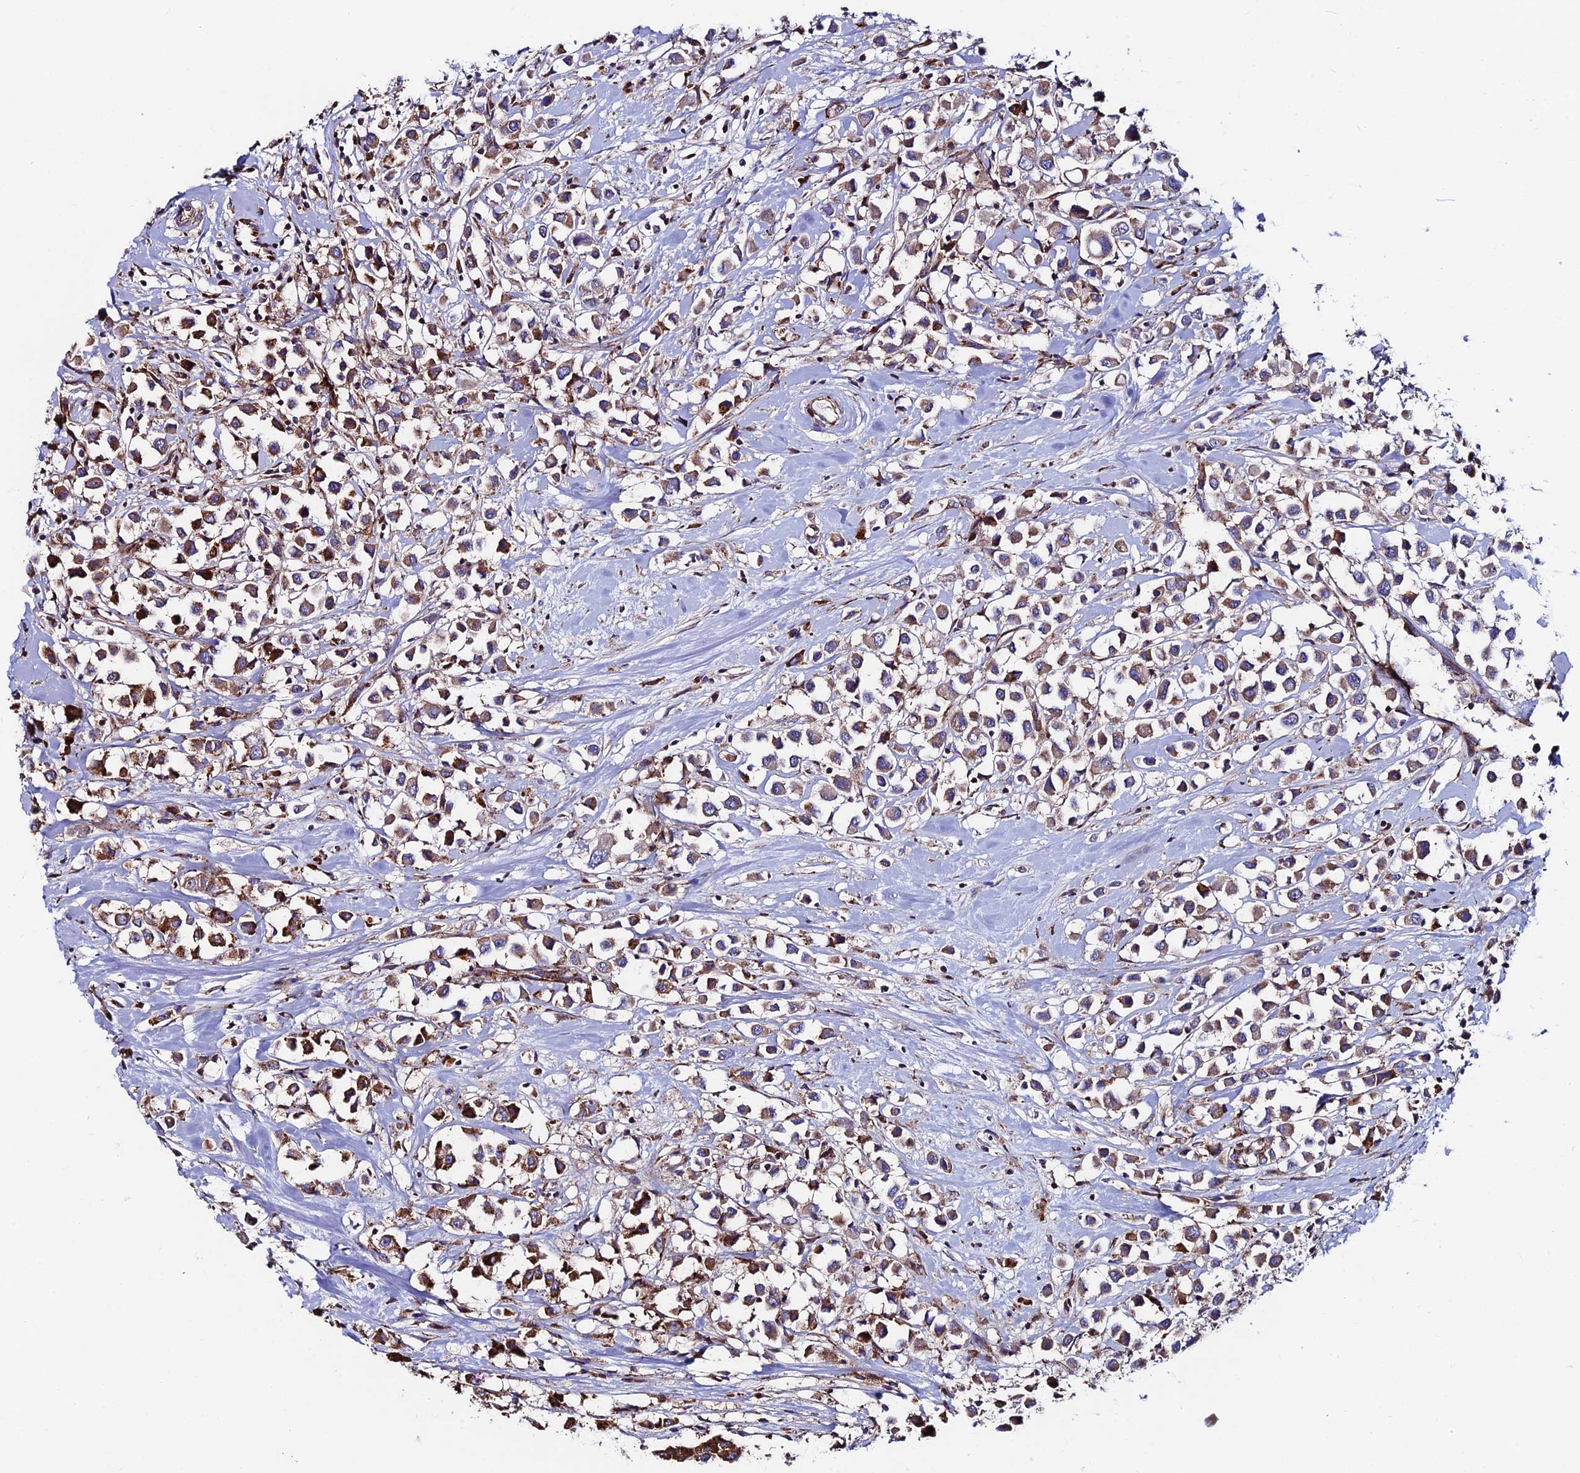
{"staining": {"intensity": "strong", "quantity": "25%-75%", "location": "cytoplasmic/membranous"}, "tissue": "breast cancer", "cell_type": "Tumor cells", "image_type": "cancer", "snomed": [{"axis": "morphology", "description": "Duct carcinoma"}, {"axis": "topography", "description": "Breast"}], "caption": "Breast intraductal carcinoma was stained to show a protein in brown. There is high levels of strong cytoplasmic/membranous expression in about 25%-75% of tumor cells.", "gene": "EIF3K", "patient": {"sex": "female", "age": 61}}